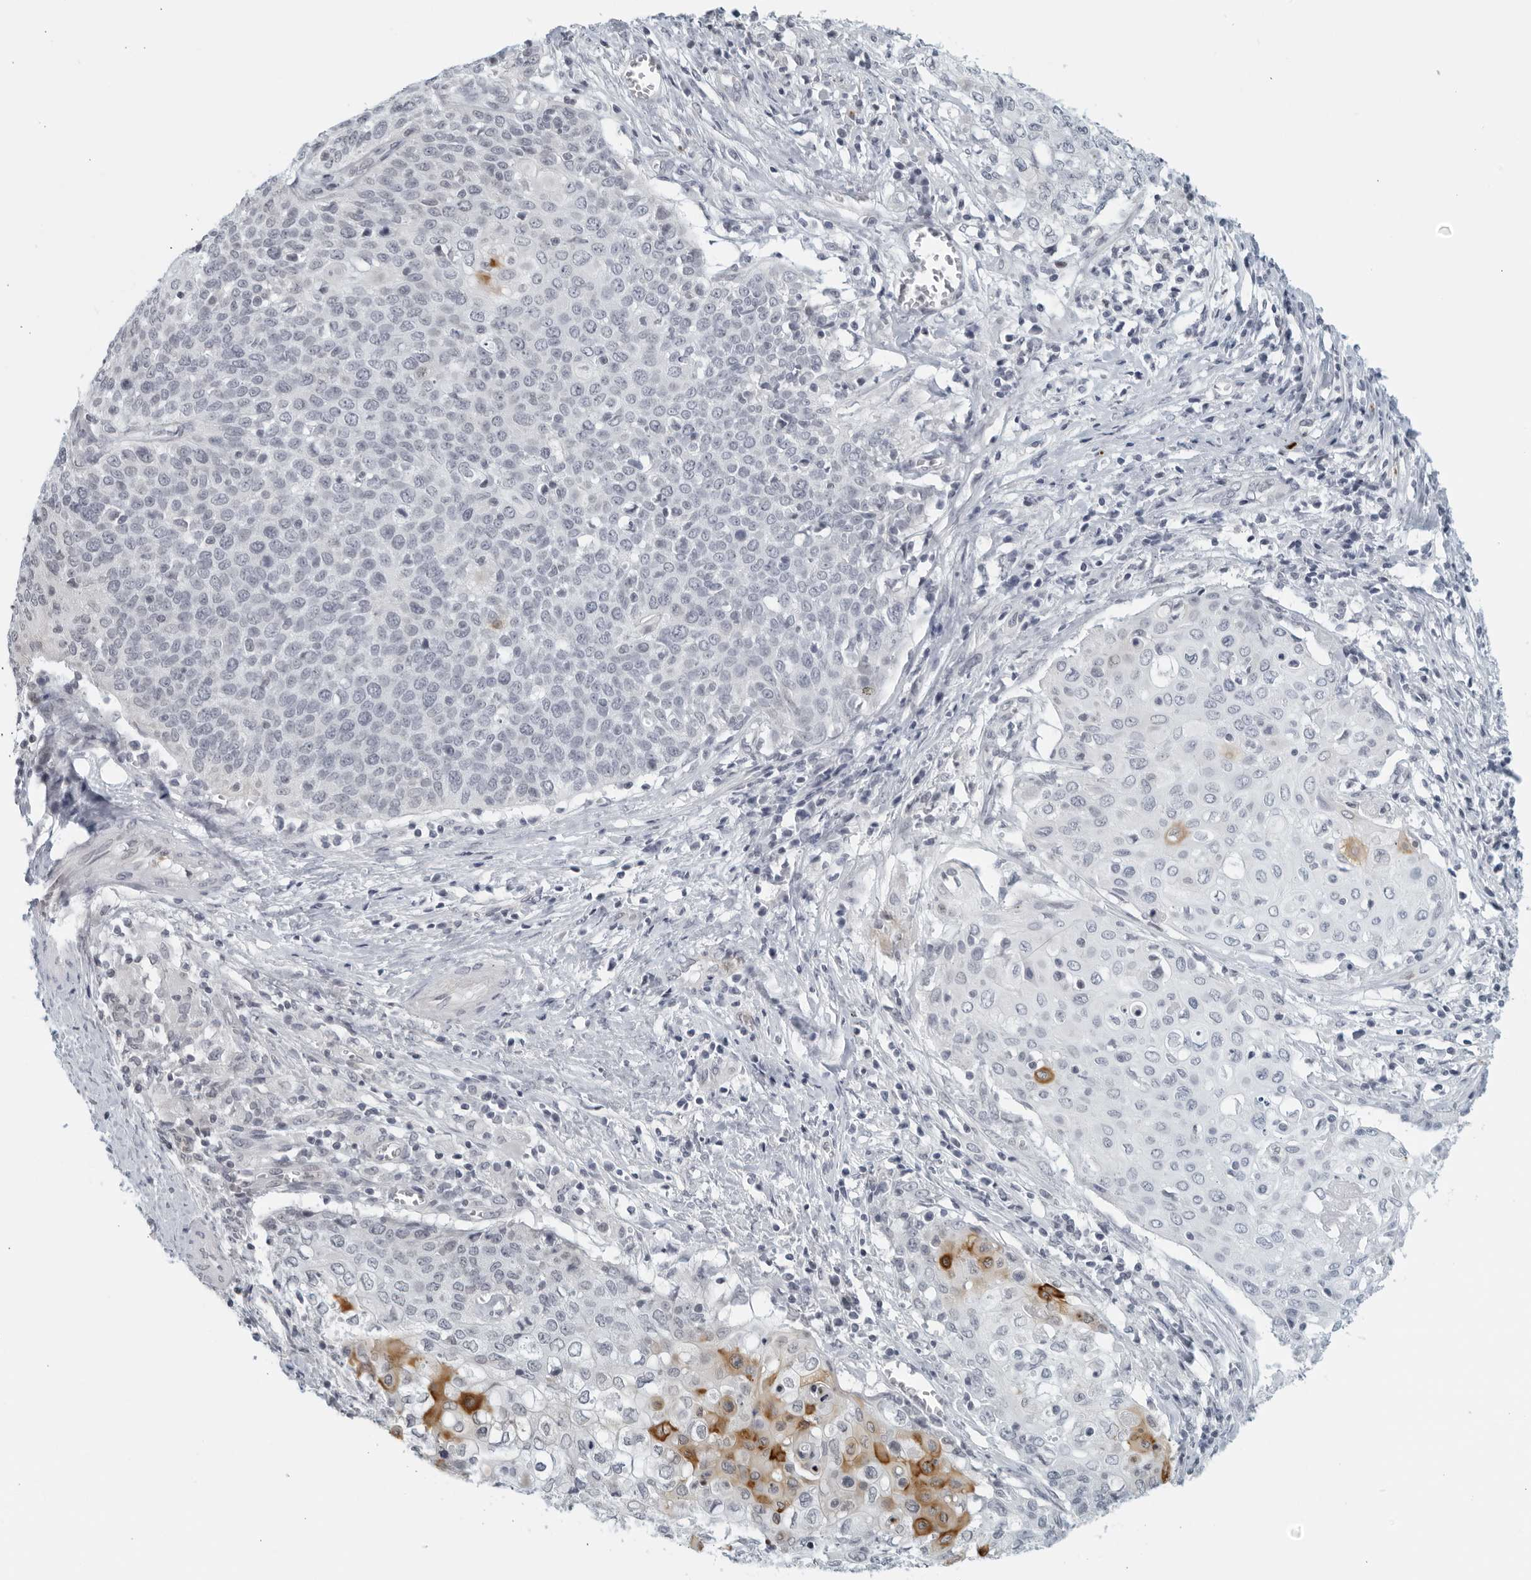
{"staining": {"intensity": "moderate", "quantity": "<25%", "location": "cytoplasmic/membranous"}, "tissue": "cervical cancer", "cell_type": "Tumor cells", "image_type": "cancer", "snomed": [{"axis": "morphology", "description": "Squamous cell carcinoma, NOS"}, {"axis": "topography", "description": "Cervix"}], "caption": "A brown stain shows moderate cytoplasmic/membranous staining of a protein in human squamous cell carcinoma (cervical) tumor cells. (DAB (3,3'-diaminobenzidine) IHC with brightfield microscopy, high magnification).", "gene": "KLK7", "patient": {"sex": "female", "age": 39}}